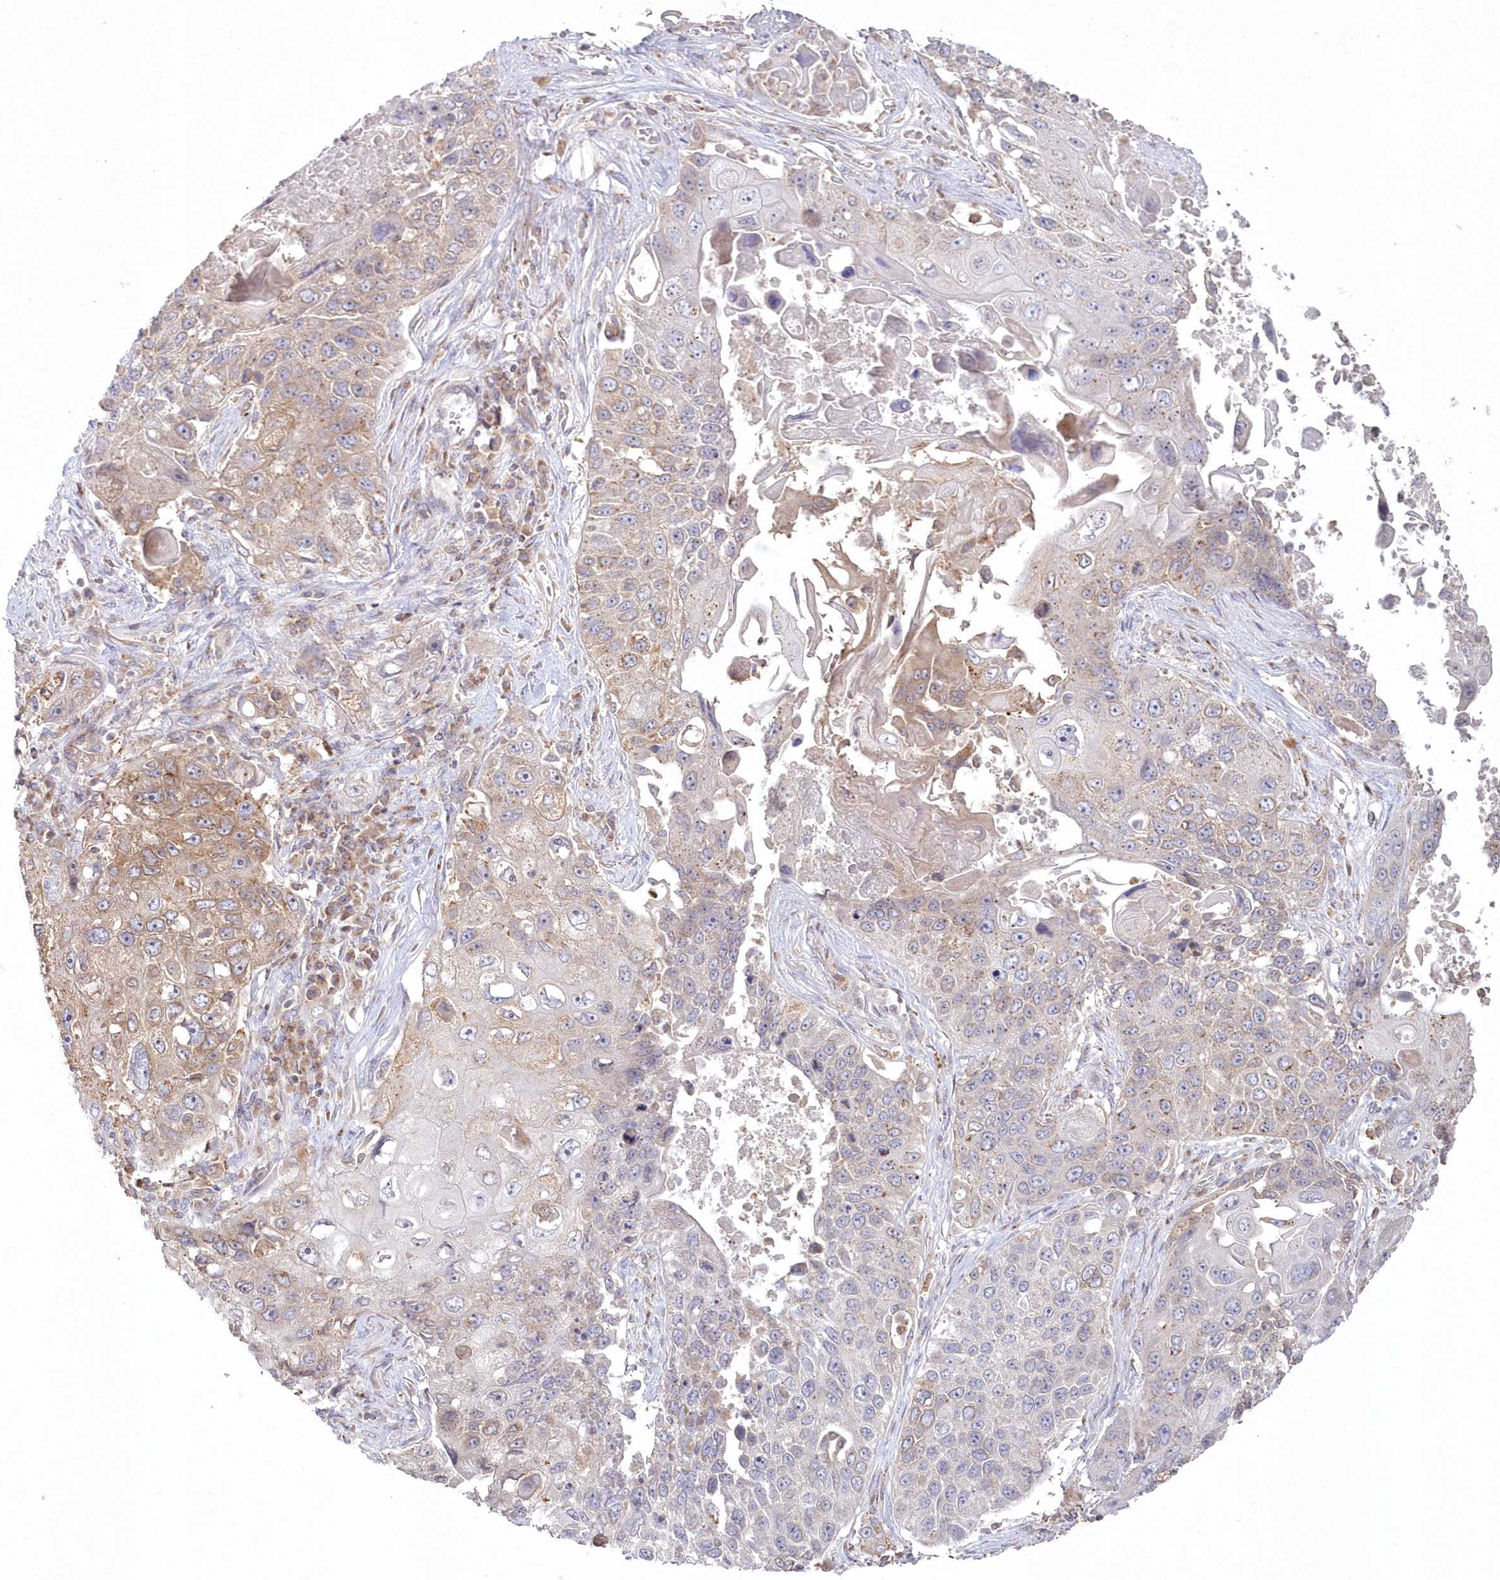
{"staining": {"intensity": "moderate", "quantity": "<25%", "location": "cytoplasmic/membranous"}, "tissue": "lung cancer", "cell_type": "Tumor cells", "image_type": "cancer", "snomed": [{"axis": "morphology", "description": "Squamous cell carcinoma, NOS"}, {"axis": "topography", "description": "Lung"}], "caption": "Protein staining of lung squamous cell carcinoma tissue displays moderate cytoplasmic/membranous positivity in approximately <25% of tumor cells.", "gene": "ARSB", "patient": {"sex": "male", "age": 61}}